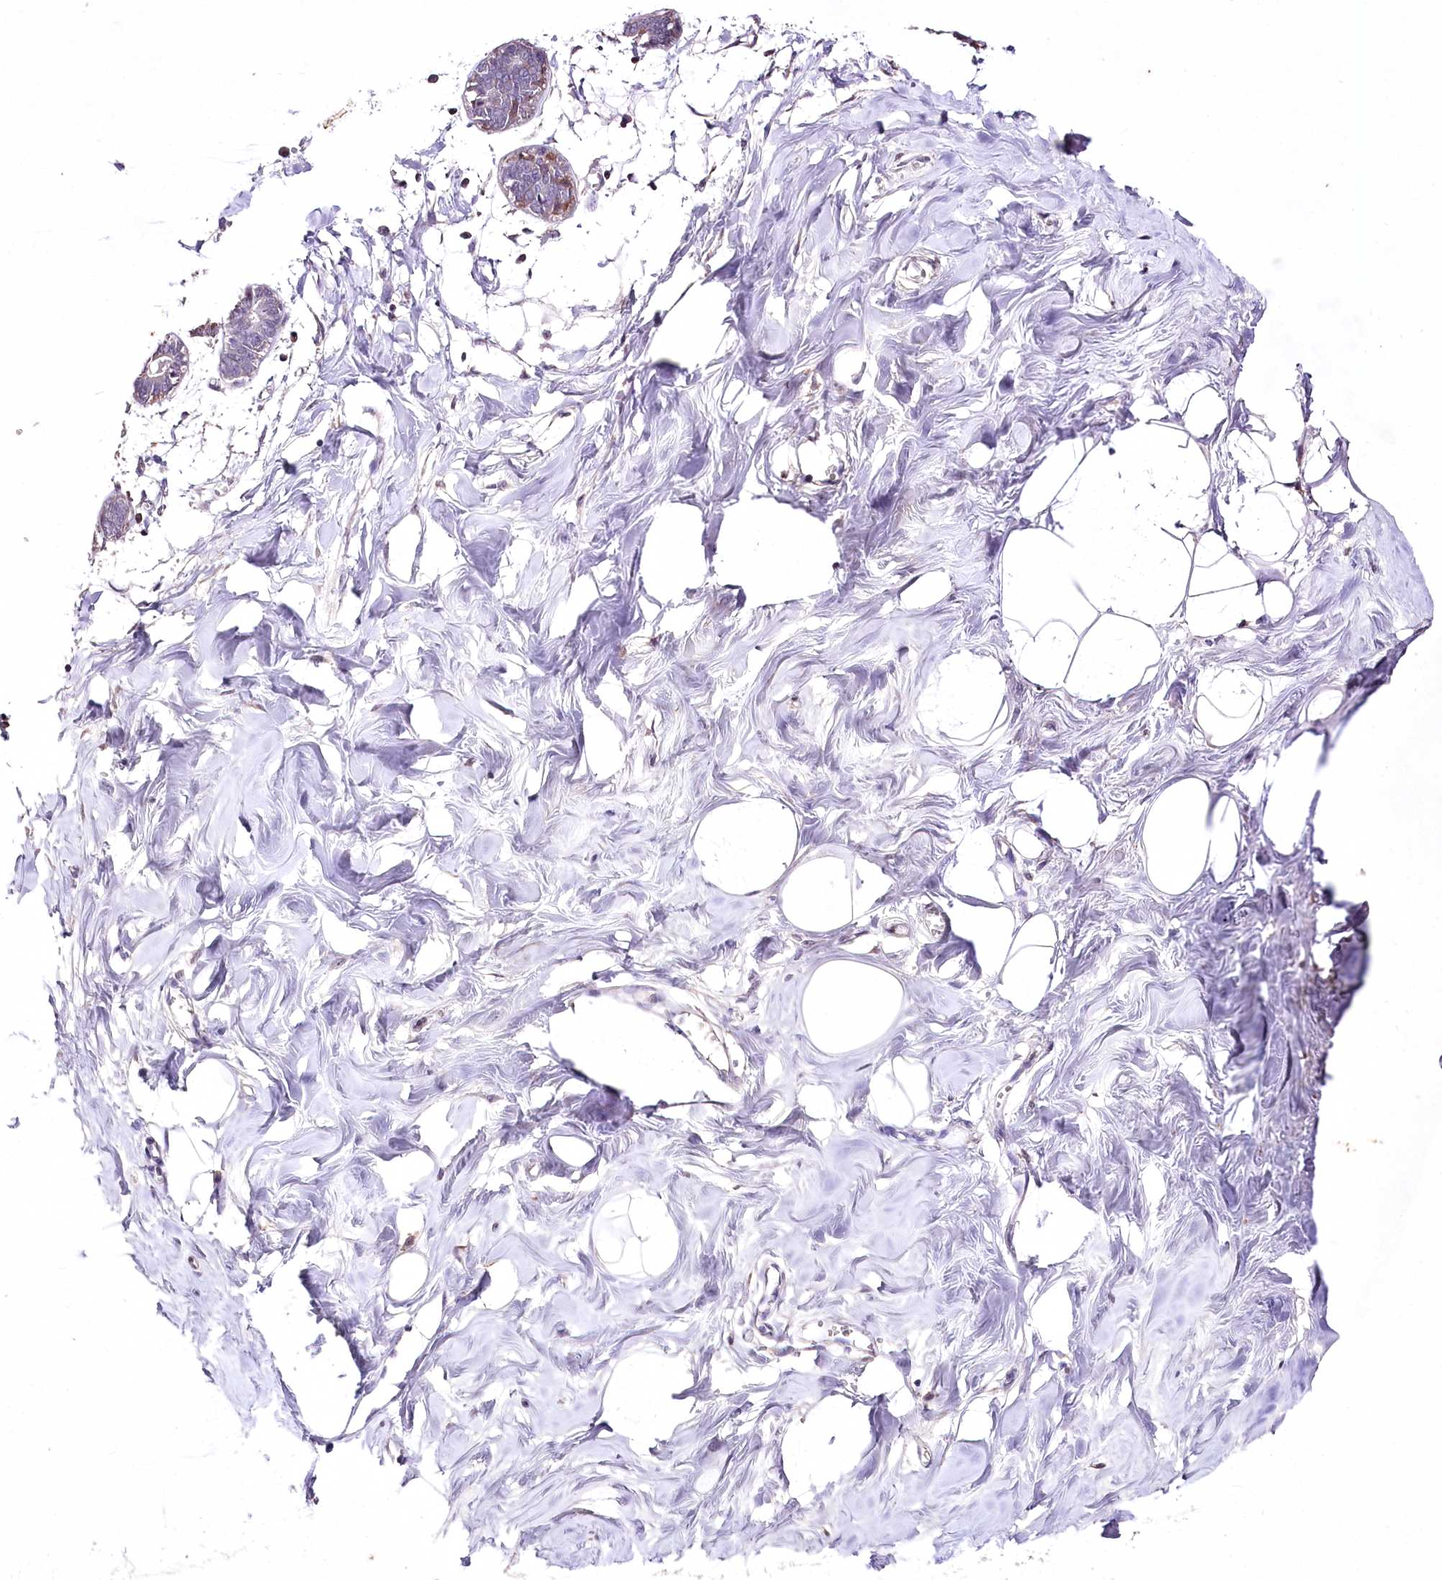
{"staining": {"intensity": "negative", "quantity": "none", "location": "none"}, "tissue": "breast", "cell_type": "Adipocytes", "image_type": "normal", "snomed": [{"axis": "morphology", "description": "Normal tissue, NOS"}, {"axis": "topography", "description": "Breast"}], "caption": "Immunohistochemical staining of unremarkable human breast displays no significant staining in adipocytes.", "gene": "ENPP1", "patient": {"sex": "female", "age": 27}}